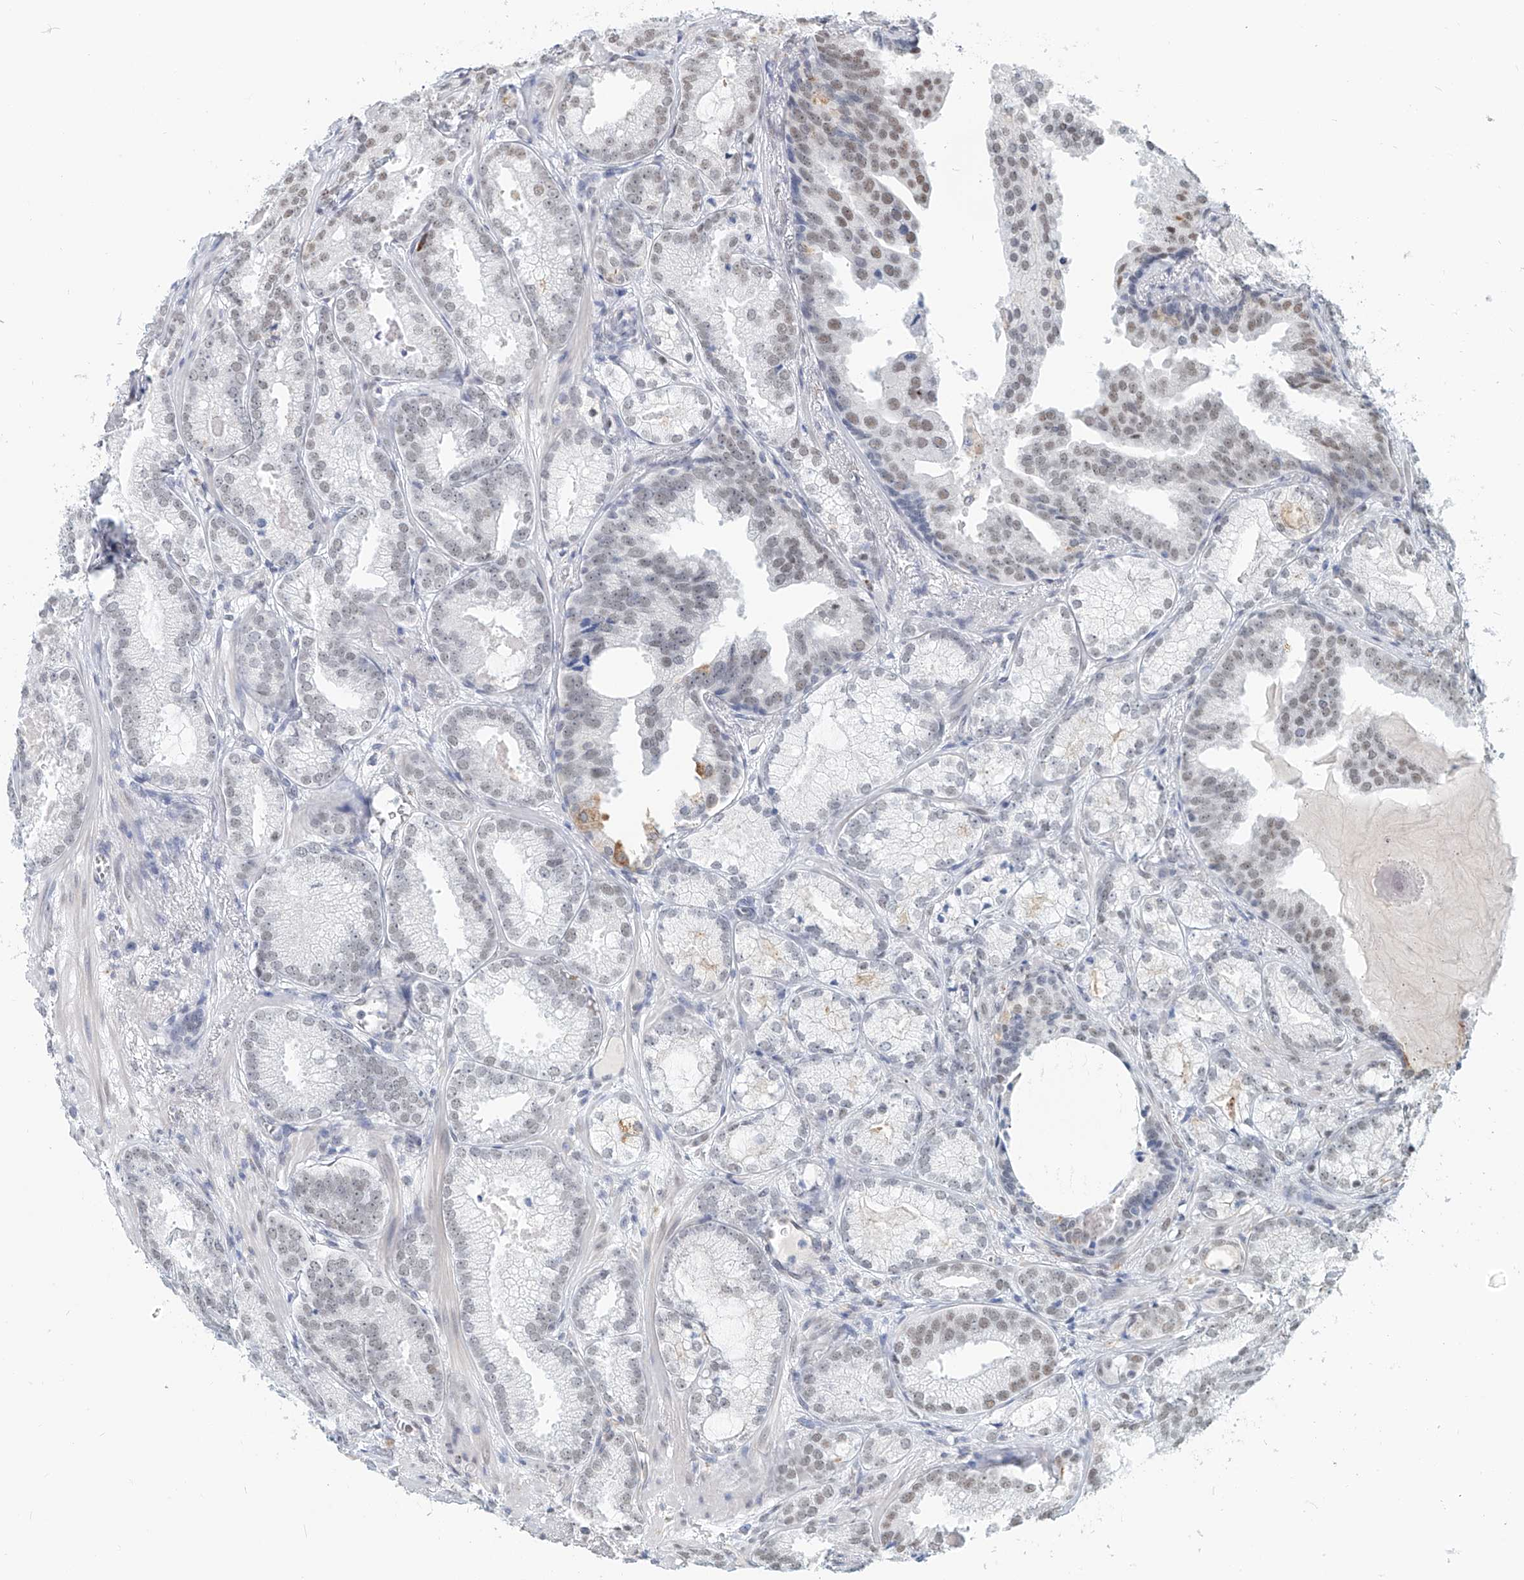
{"staining": {"intensity": "negative", "quantity": "none", "location": "none"}, "tissue": "prostate cancer", "cell_type": "Tumor cells", "image_type": "cancer", "snomed": [{"axis": "morphology", "description": "Normal morphology"}, {"axis": "morphology", "description": "Adenocarcinoma, Low grade"}, {"axis": "topography", "description": "Prostate"}], "caption": "The micrograph exhibits no staining of tumor cells in prostate low-grade adenocarcinoma.", "gene": "SASH1", "patient": {"sex": "male", "age": 72}}